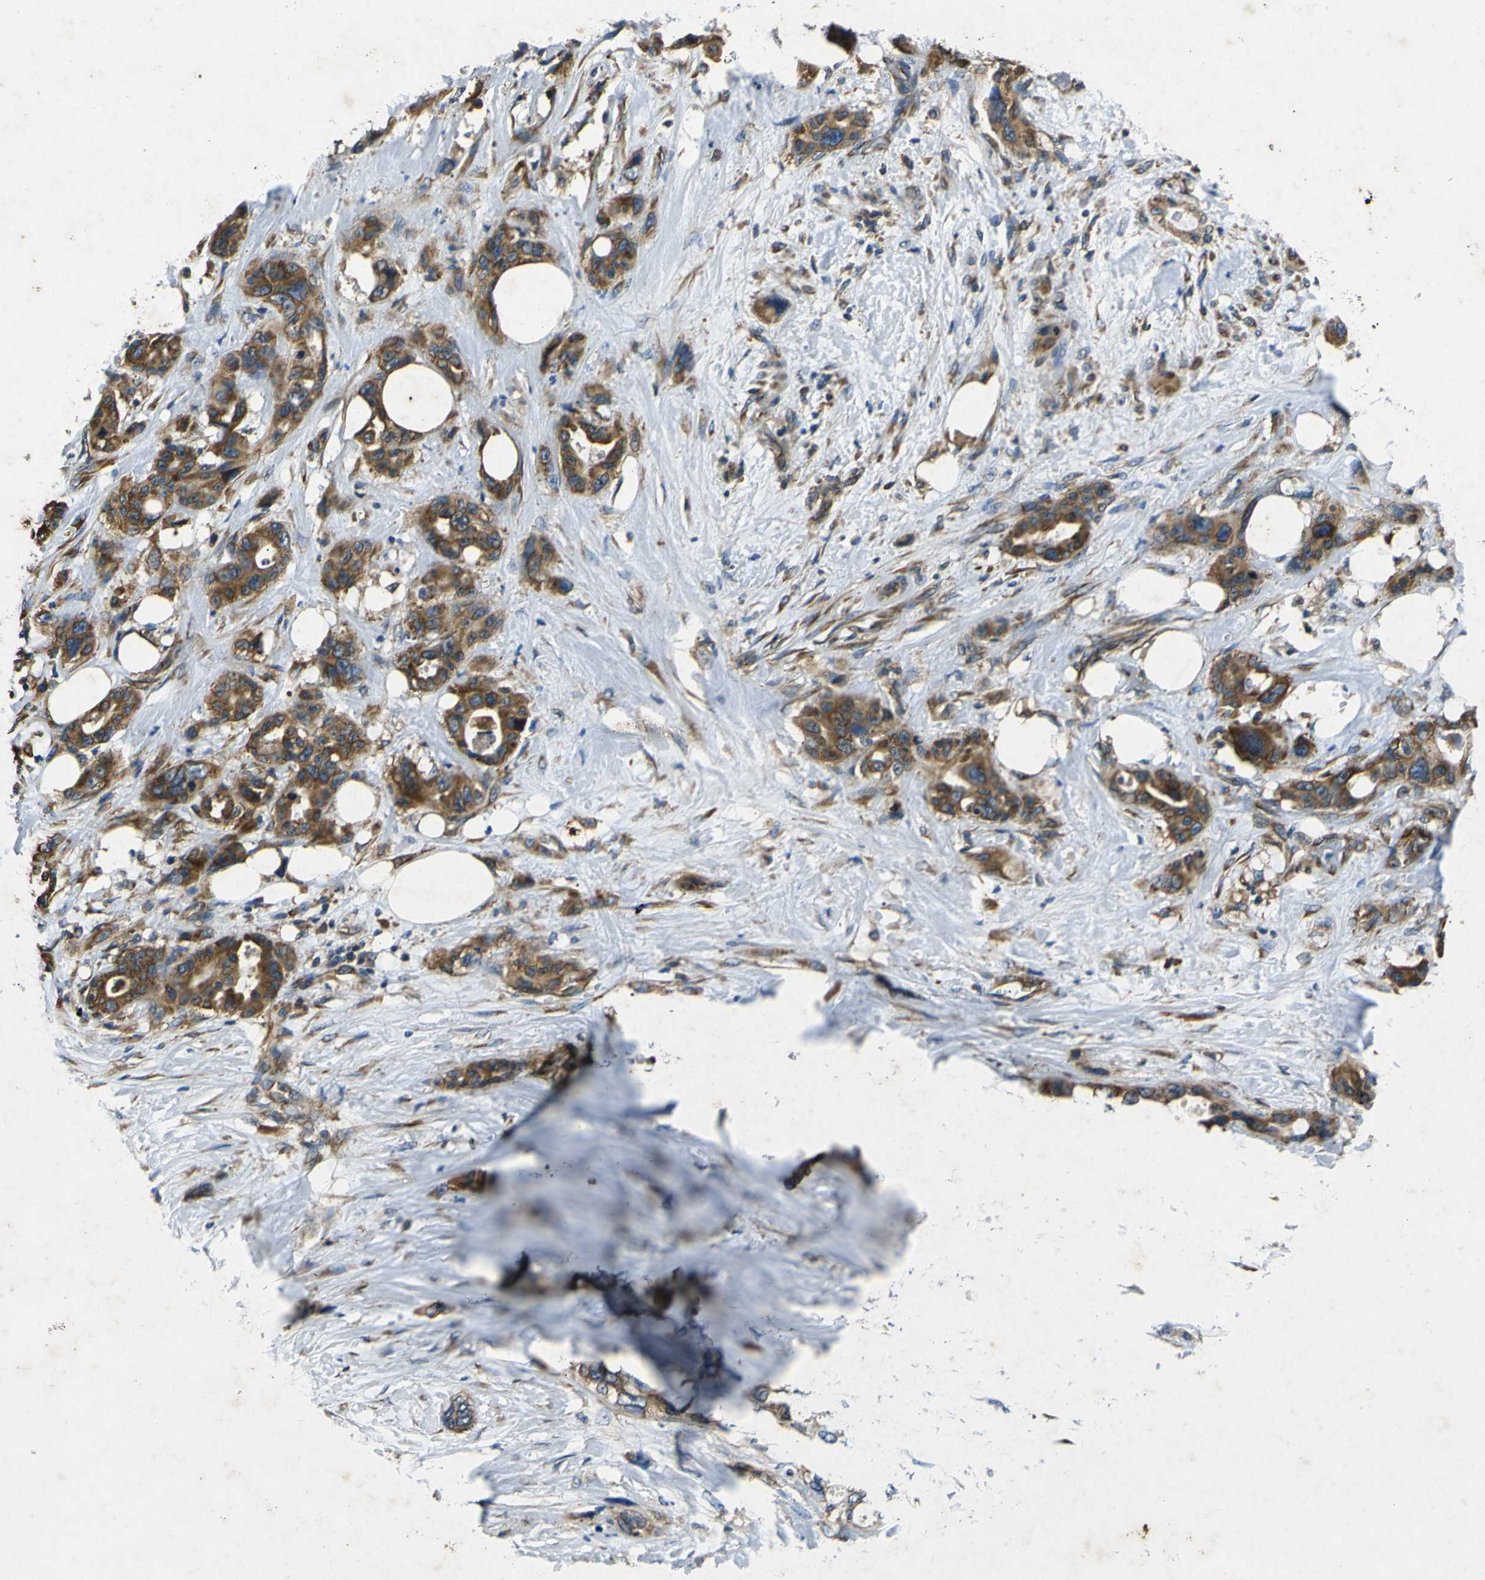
{"staining": {"intensity": "strong", "quantity": ">75%", "location": "cytoplasmic/membranous"}, "tissue": "pancreatic cancer", "cell_type": "Tumor cells", "image_type": "cancer", "snomed": [{"axis": "morphology", "description": "Adenocarcinoma, NOS"}, {"axis": "topography", "description": "Pancreas"}], "caption": "A micrograph showing strong cytoplasmic/membranous staining in about >75% of tumor cells in pancreatic cancer (adenocarcinoma), as visualized by brown immunohistochemical staining.", "gene": "RPSA", "patient": {"sex": "male", "age": 46}}